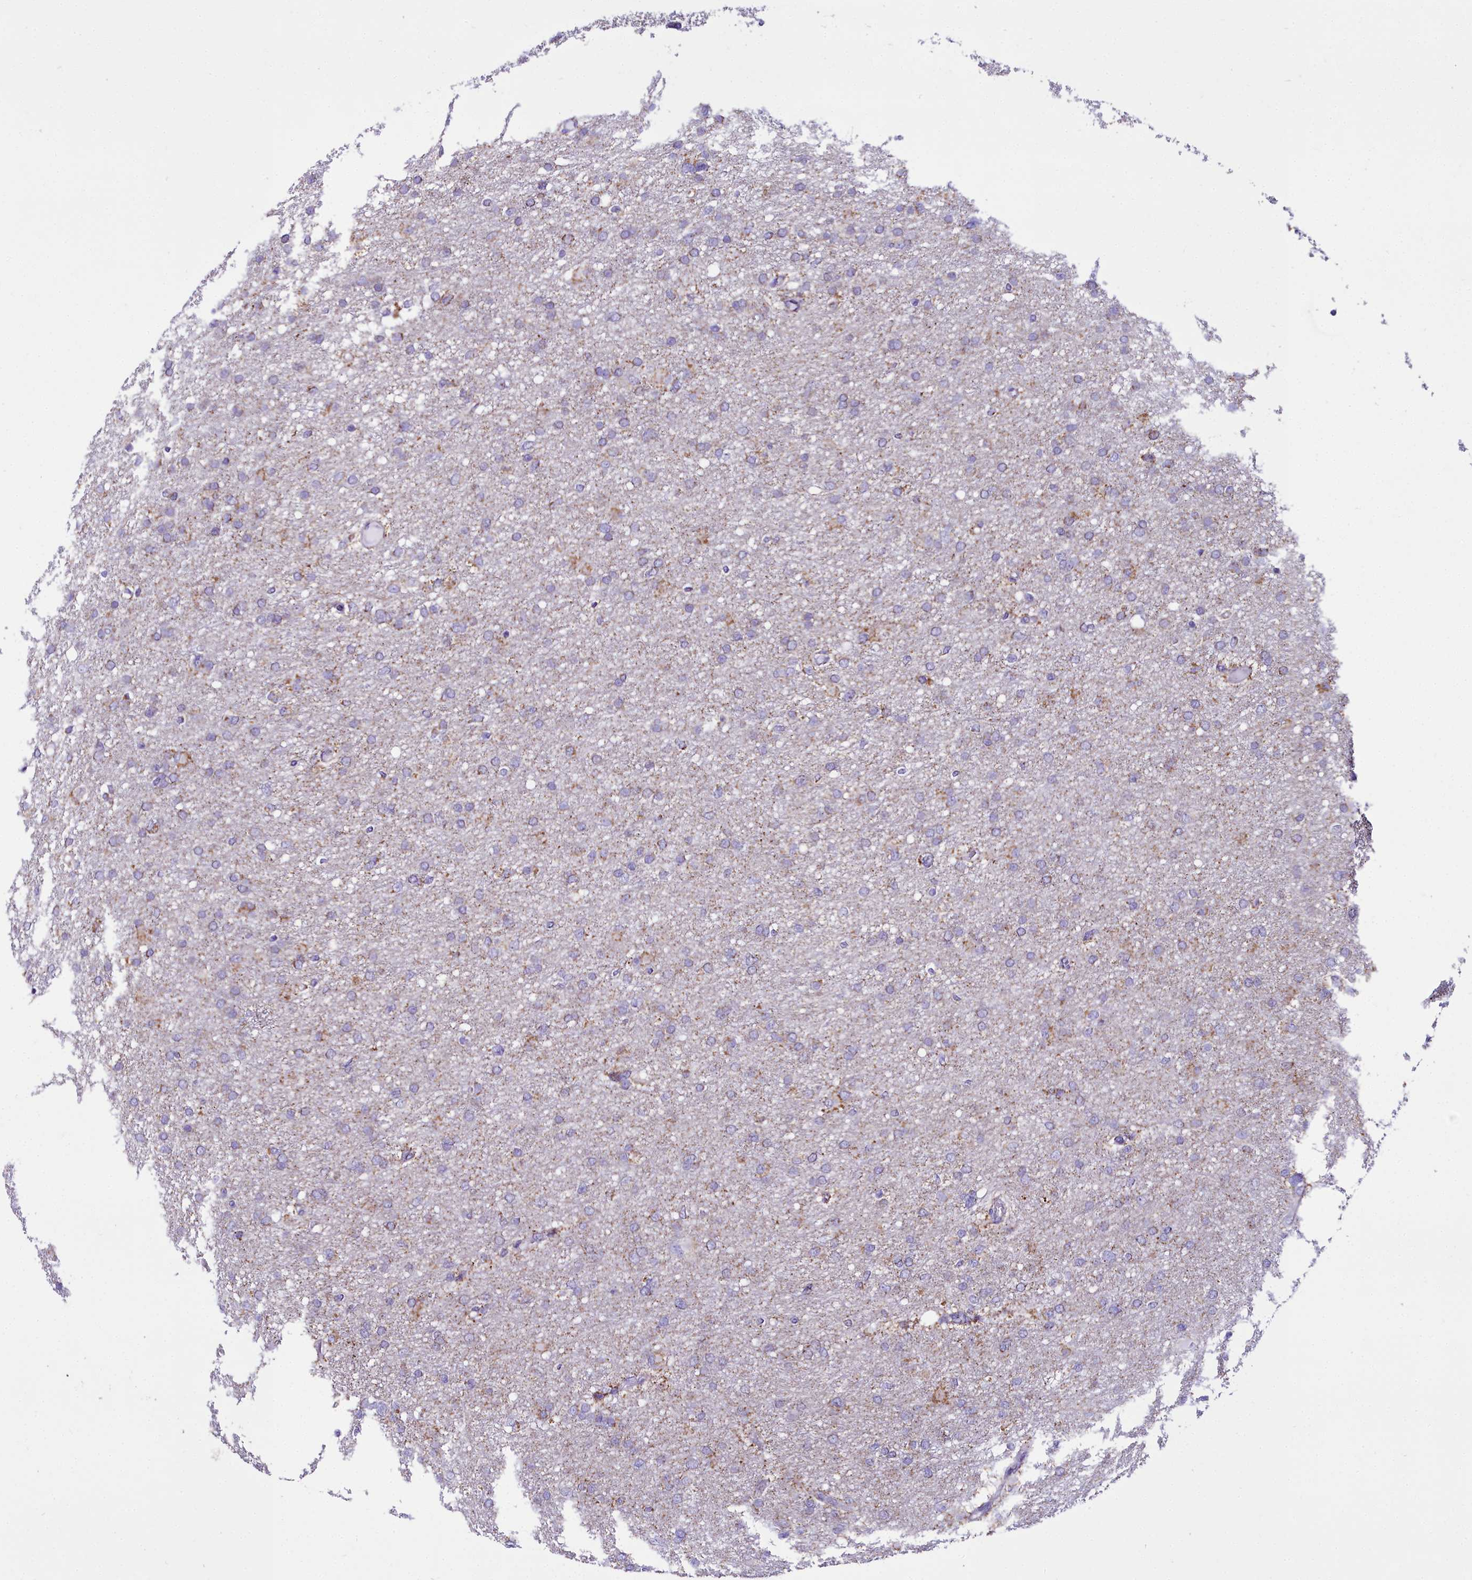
{"staining": {"intensity": "weak", "quantity": "25%-75%", "location": "cytoplasmic/membranous"}, "tissue": "glioma", "cell_type": "Tumor cells", "image_type": "cancer", "snomed": [{"axis": "morphology", "description": "Glioma, malignant, High grade"}, {"axis": "topography", "description": "Cerebral cortex"}], "caption": "Glioma stained with a brown dye displays weak cytoplasmic/membranous positive positivity in approximately 25%-75% of tumor cells.", "gene": "WDFY3", "patient": {"sex": "female", "age": 36}}